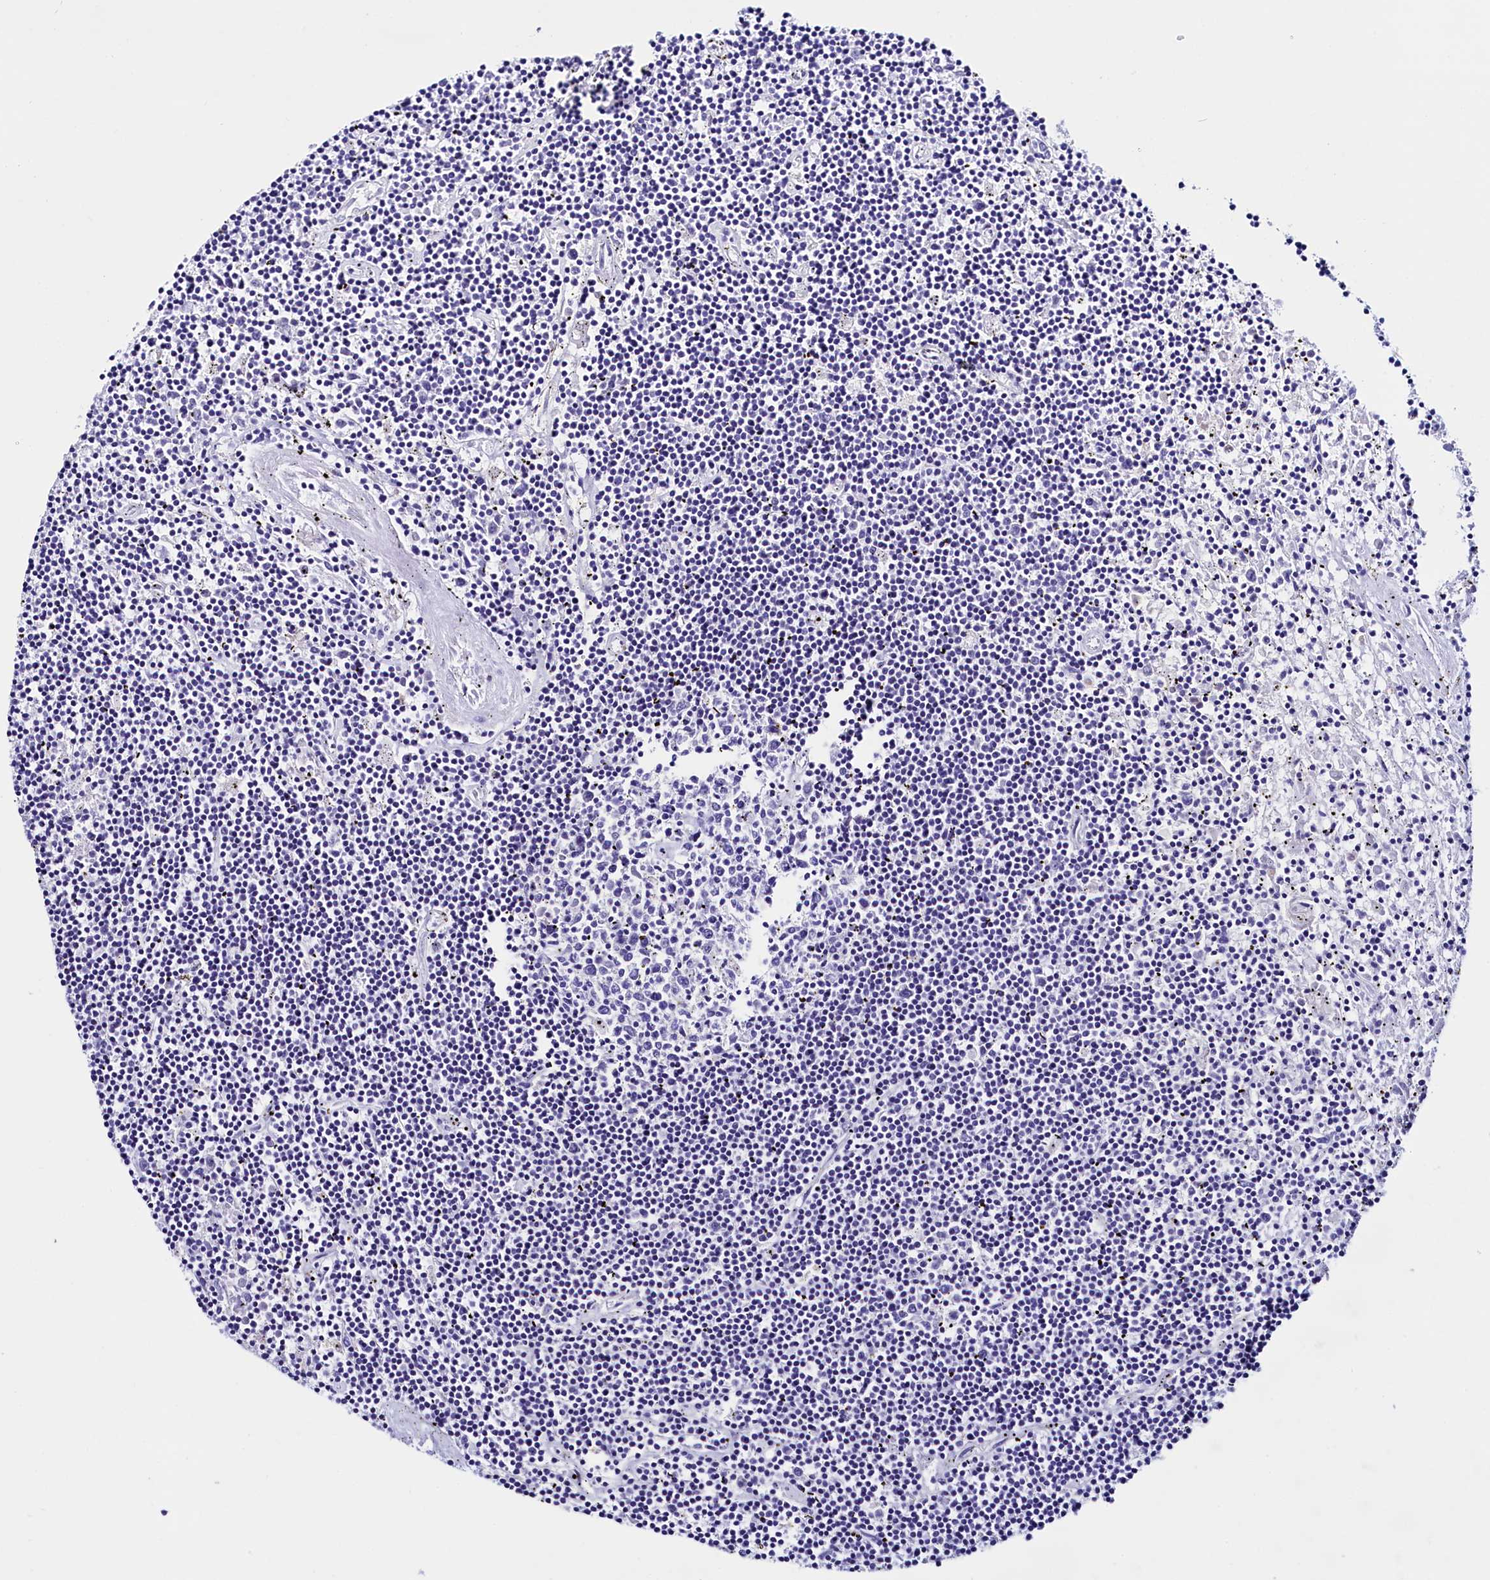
{"staining": {"intensity": "negative", "quantity": "none", "location": "none"}, "tissue": "lymphoma", "cell_type": "Tumor cells", "image_type": "cancer", "snomed": [{"axis": "morphology", "description": "Malignant lymphoma, non-Hodgkin's type, Low grade"}, {"axis": "topography", "description": "Spleen"}], "caption": "Immunohistochemistry (IHC) of human lymphoma demonstrates no positivity in tumor cells. (DAB immunohistochemistry, high magnification).", "gene": "HAND1", "patient": {"sex": "male", "age": 76}}